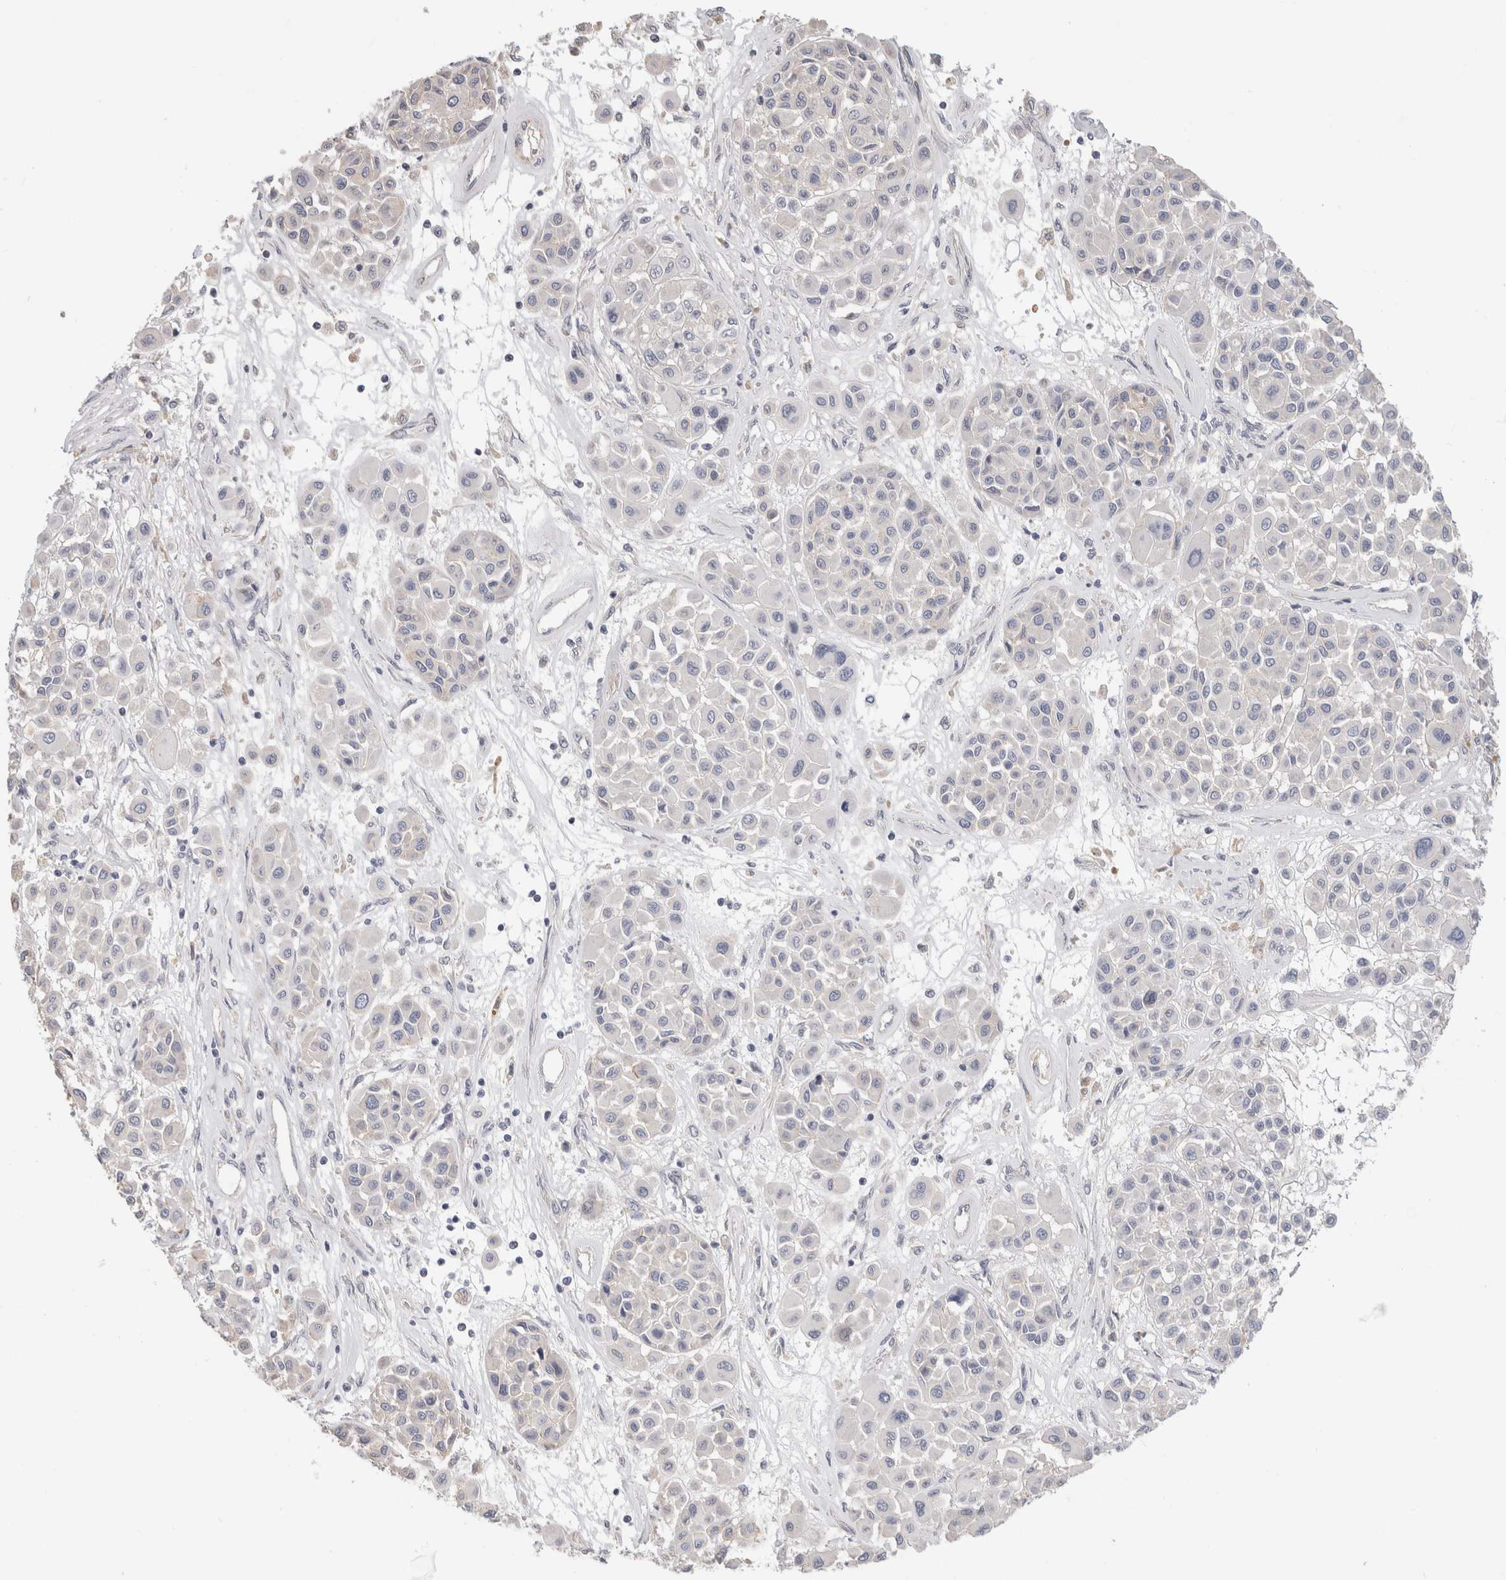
{"staining": {"intensity": "negative", "quantity": "none", "location": "none"}, "tissue": "melanoma", "cell_type": "Tumor cells", "image_type": "cancer", "snomed": [{"axis": "morphology", "description": "Malignant melanoma, Metastatic site"}, {"axis": "topography", "description": "Soft tissue"}], "caption": "IHC photomicrograph of neoplastic tissue: human melanoma stained with DAB exhibits no significant protein positivity in tumor cells. Nuclei are stained in blue.", "gene": "AFP", "patient": {"sex": "male", "age": 41}}